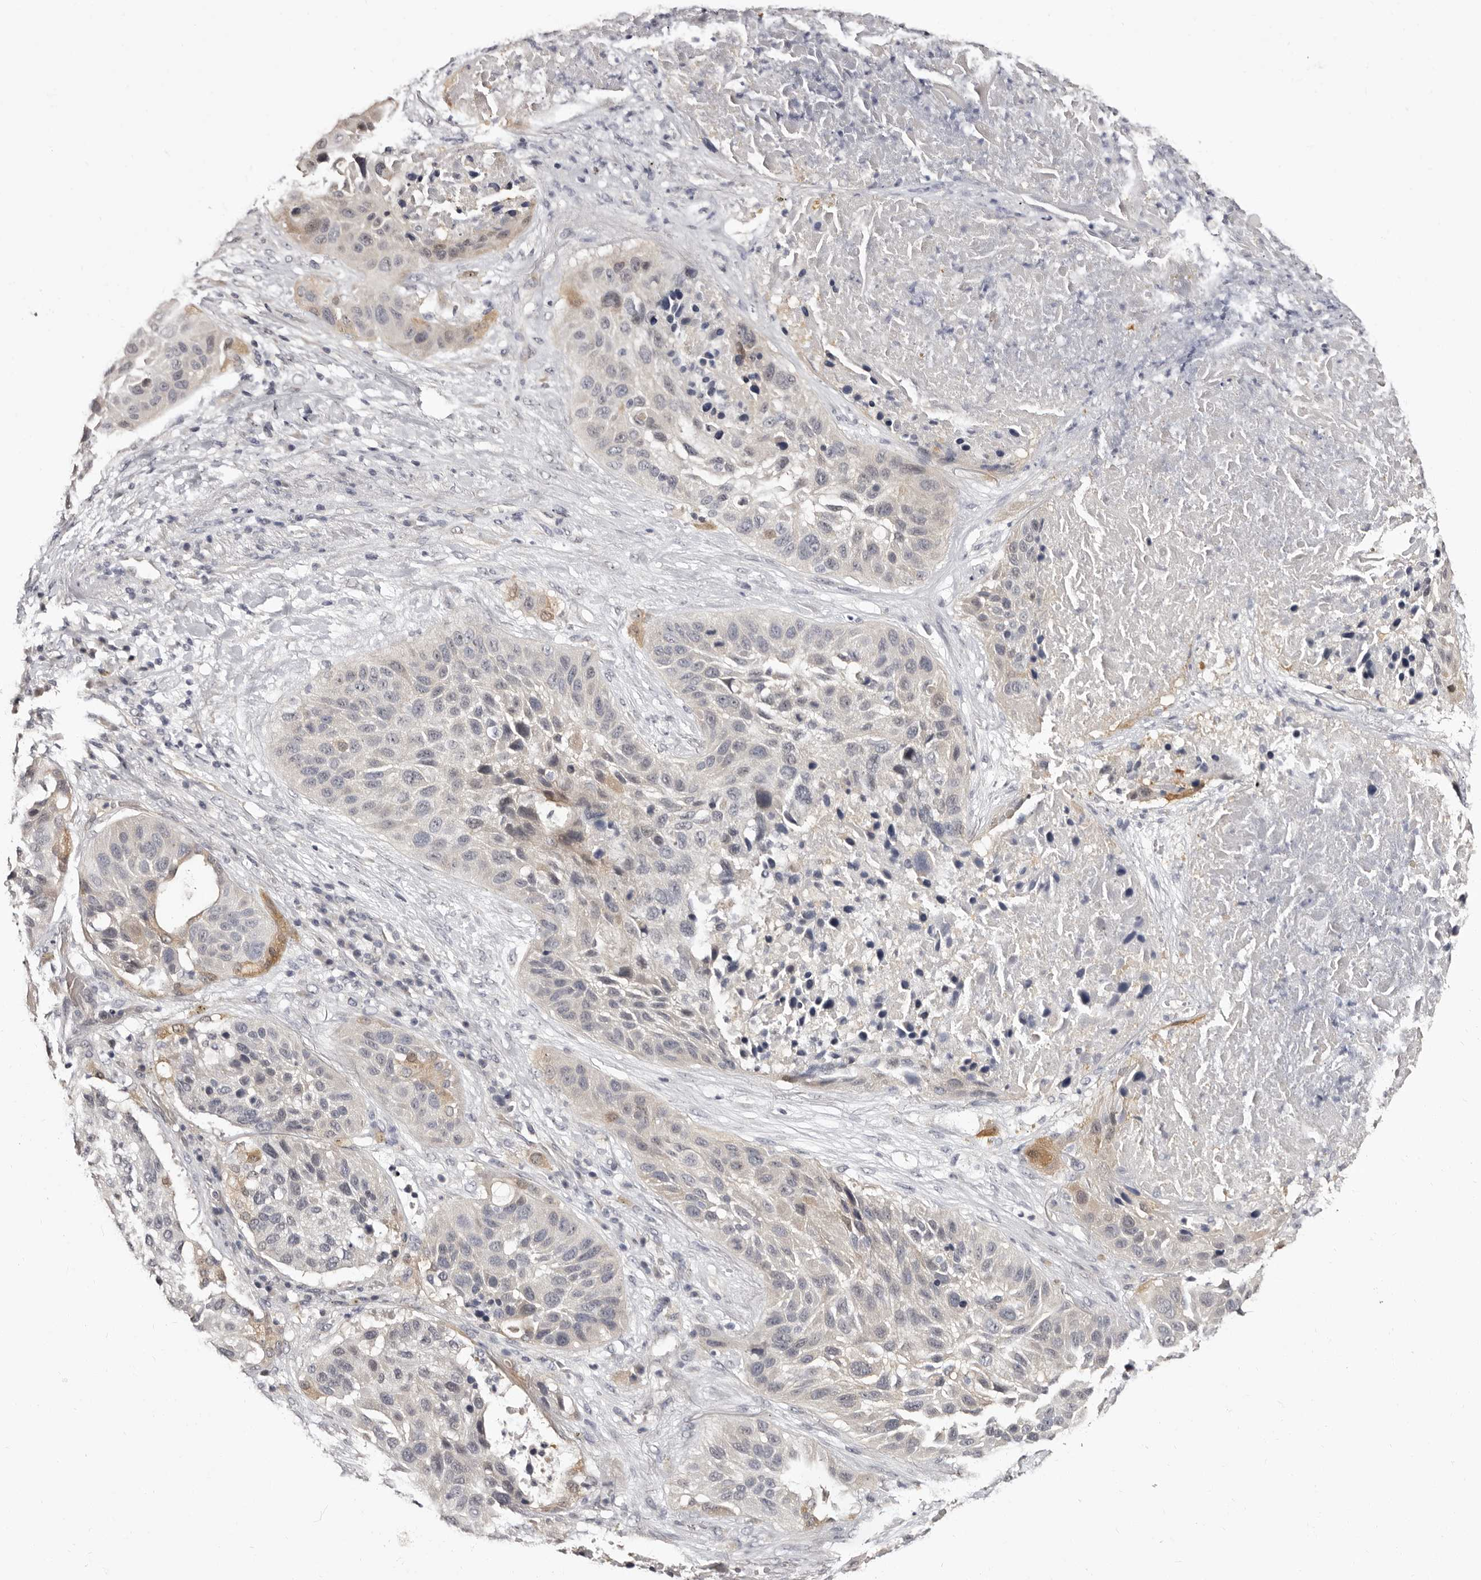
{"staining": {"intensity": "negative", "quantity": "none", "location": "none"}, "tissue": "lung cancer", "cell_type": "Tumor cells", "image_type": "cancer", "snomed": [{"axis": "morphology", "description": "Squamous cell carcinoma, NOS"}, {"axis": "topography", "description": "Lung"}], "caption": "High magnification brightfield microscopy of lung cancer stained with DAB (3,3'-diaminobenzidine) (brown) and counterstained with hematoxylin (blue): tumor cells show no significant staining.", "gene": "BPGM", "patient": {"sex": "male", "age": 57}}